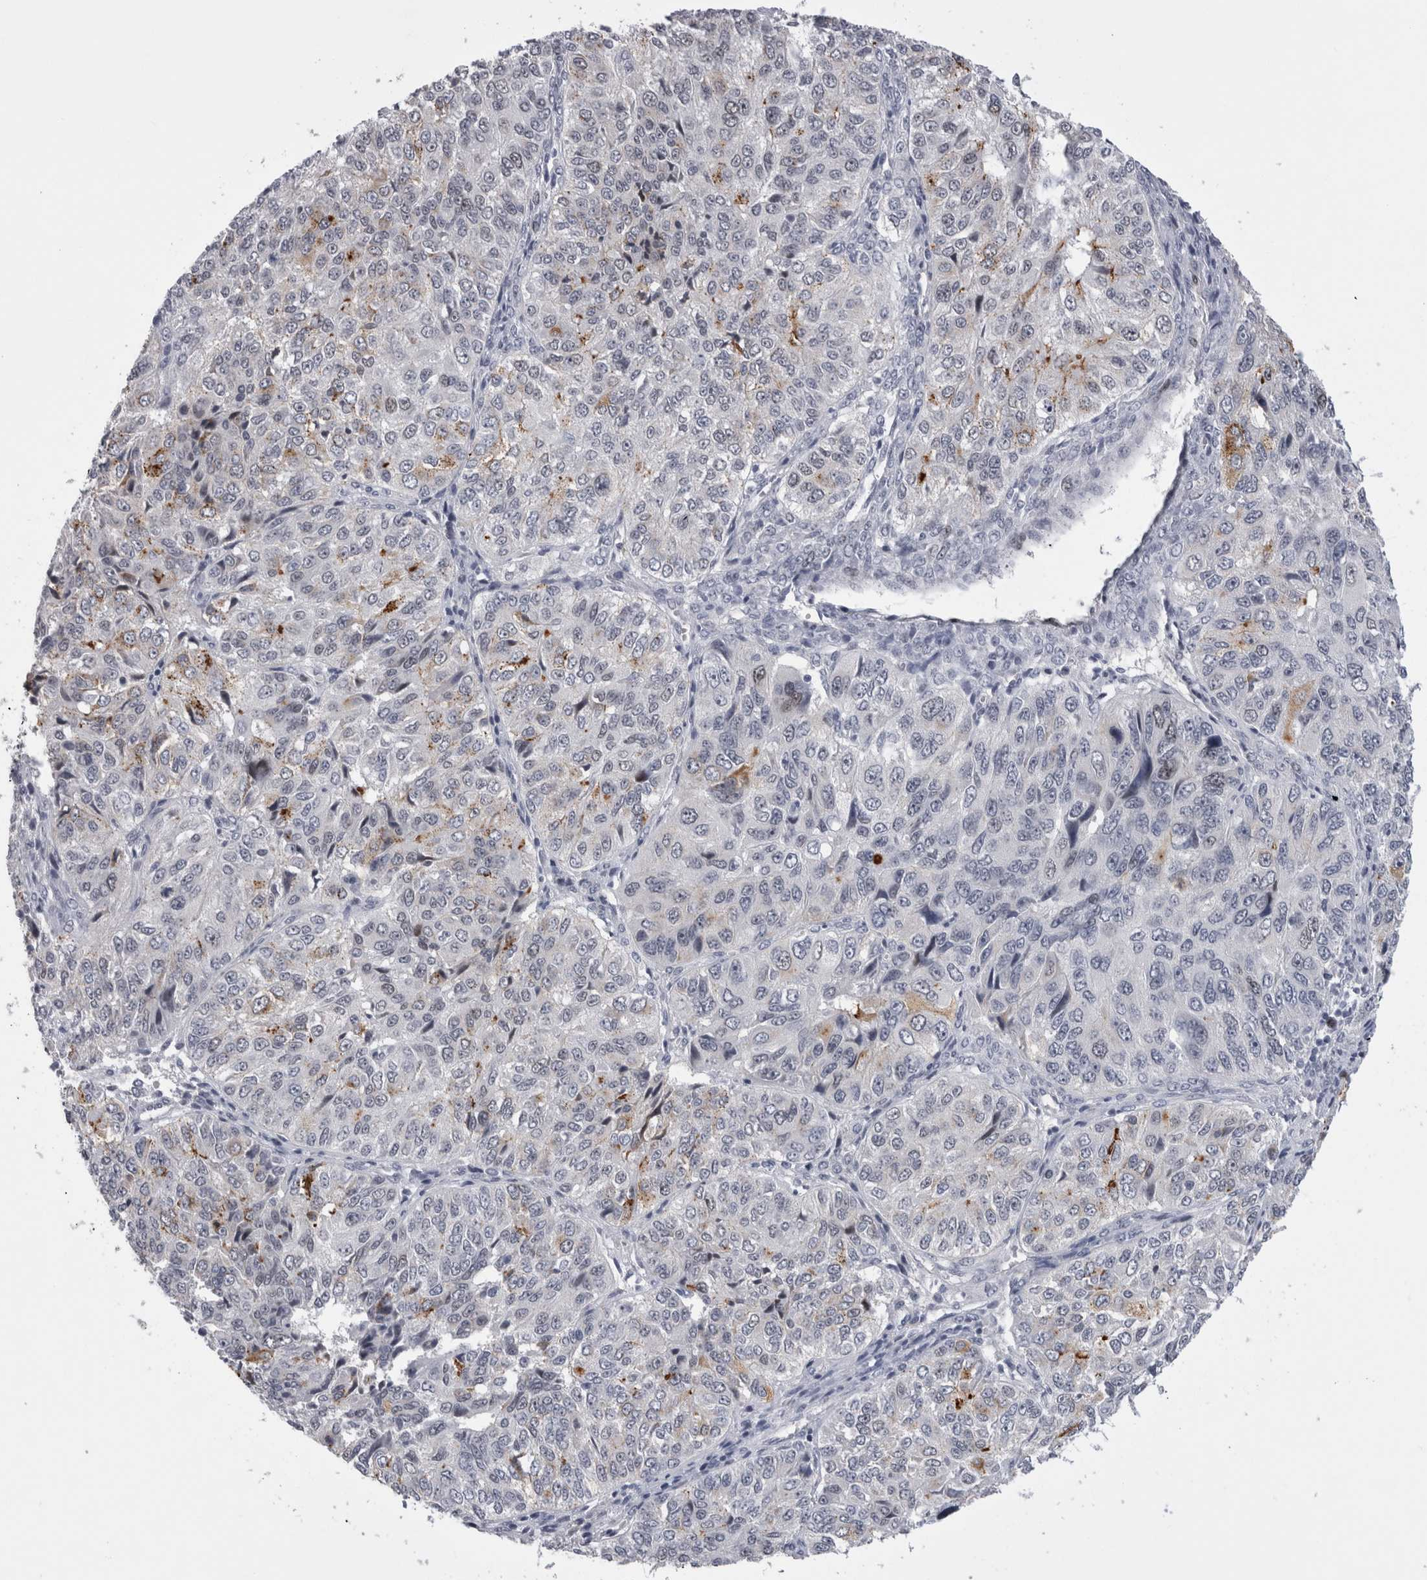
{"staining": {"intensity": "negative", "quantity": "none", "location": "none"}, "tissue": "ovarian cancer", "cell_type": "Tumor cells", "image_type": "cancer", "snomed": [{"axis": "morphology", "description": "Carcinoma, endometroid"}, {"axis": "topography", "description": "Ovary"}], "caption": "The immunohistochemistry (IHC) photomicrograph has no significant staining in tumor cells of ovarian endometroid carcinoma tissue.", "gene": "KIF18B", "patient": {"sex": "female", "age": 51}}